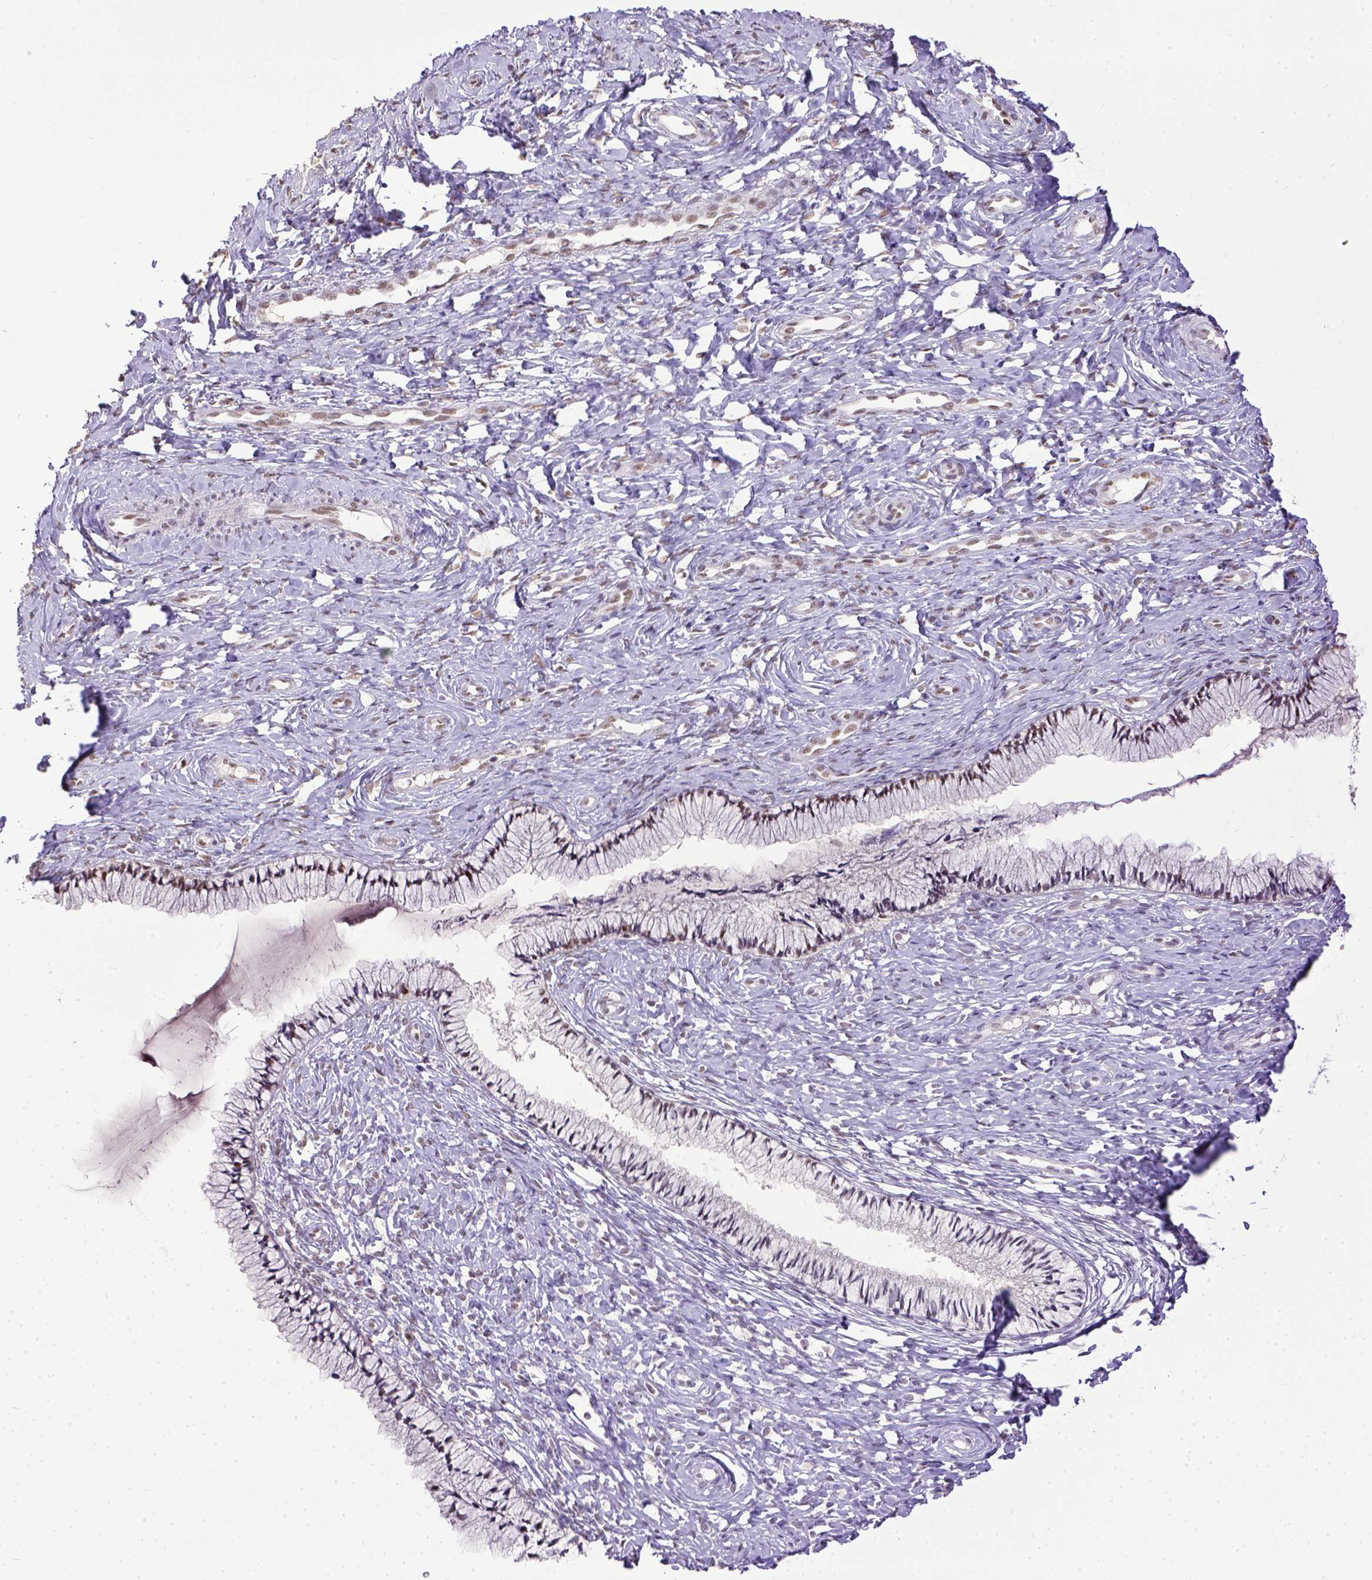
{"staining": {"intensity": "strong", "quantity": ">75%", "location": "nuclear"}, "tissue": "cervix", "cell_type": "Glandular cells", "image_type": "normal", "snomed": [{"axis": "morphology", "description": "Normal tissue, NOS"}, {"axis": "topography", "description": "Cervix"}], "caption": "Approximately >75% of glandular cells in normal cervix display strong nuclear protein positivity as visualized by brown immunohistochemical staining.", "gene": "ERCC1", "patient": {"sex": "female", "age": 37}}